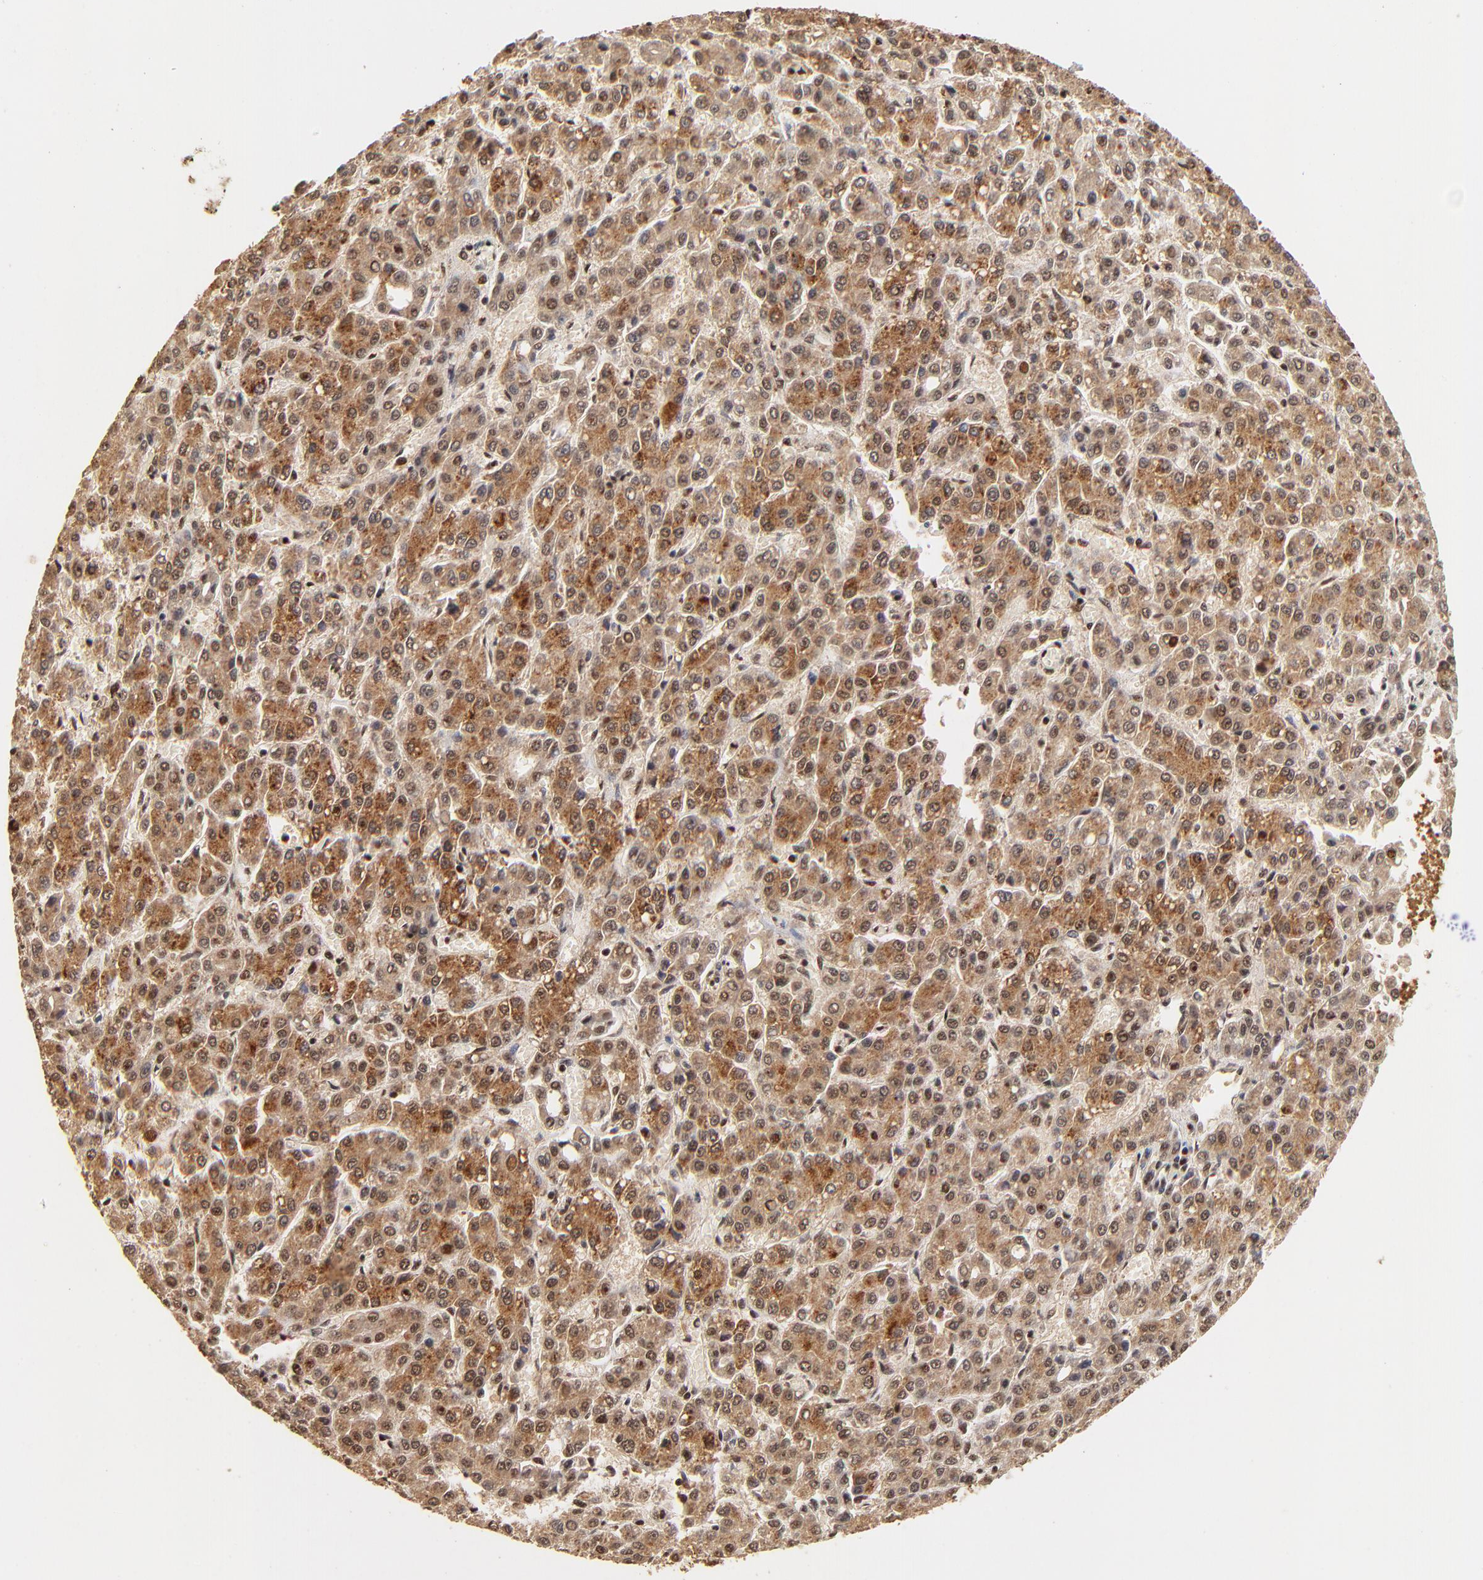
{"staining": {"intensity": "moderate", "quantity": ">75%", "location": "cytoplasmic/membranous,nuclear"}, "tissue": "liver cancer", "cell_type": "Tumor cells", "image_type": "cancer", "snomed": [{"axis": "morphology", "description": "Carcinoma, Hepatocellular, NOS"}, {"axis": "topography", "description": "Liver"}], "caption": "Immunohistochemistry (IHC) of hepatocellular carcinoma (liver) exhibits medium levels of moderate cytoplasmic/membranous and nuclear staining in approximately >75% of tumor cells.", "gene": "MED12", "patient": {"sex": "male", "age": 69}}